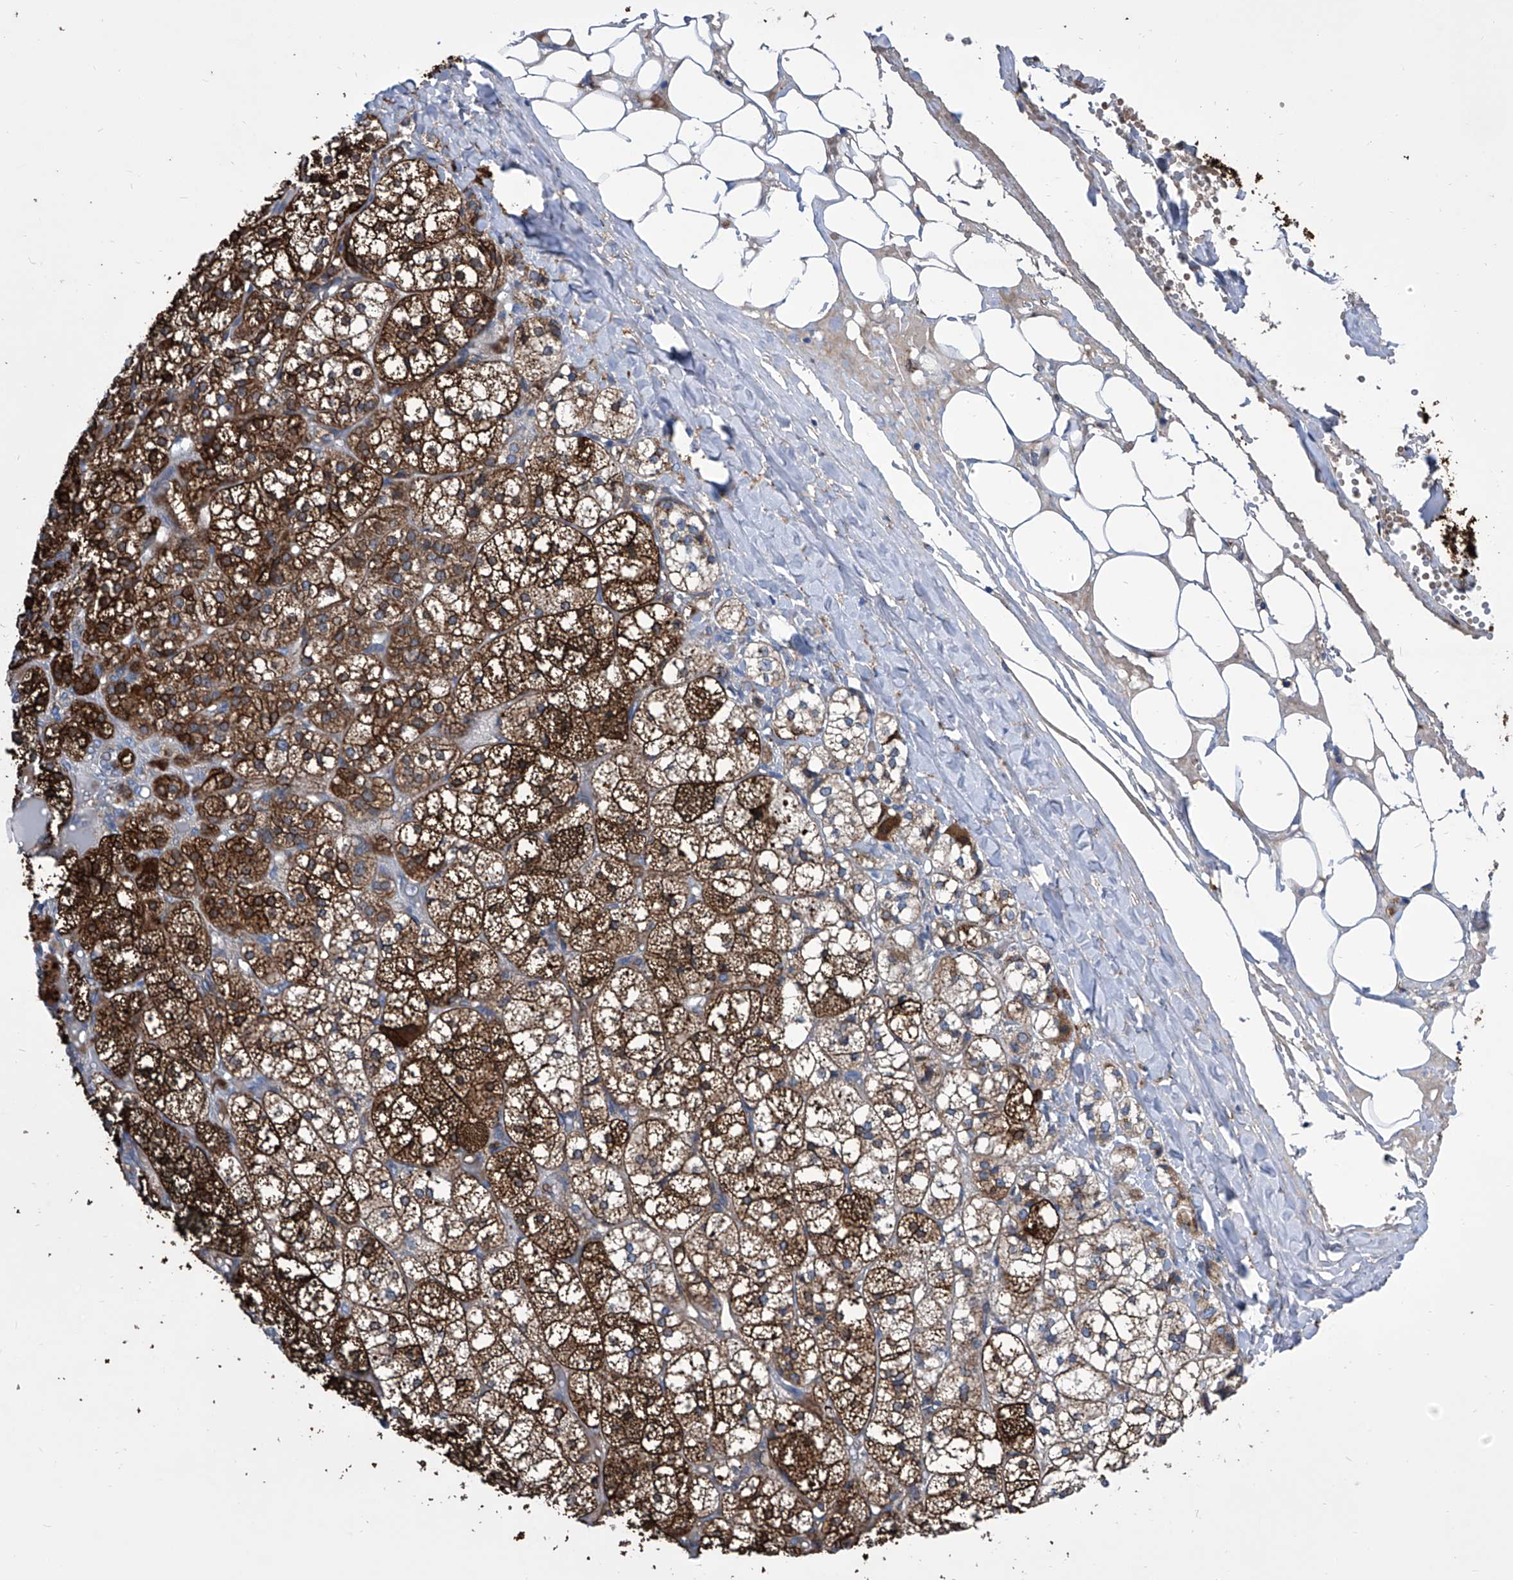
{"staining": {"intensity": "strong", "quantity": ">75%", "location": "cytoplasmic/membranous"}, "tissue": "adrenal gland", "cell_type": "Glandular cells", "image_type": "normal", "snomed": [{"axis": "morphology", "description": "Normal tissue, NOS"}, {"axis": "topography", "description": "Adrenal gland"}], "caption": "Immunohistochemical staining of normal human adrenal gland displays high levels of strong cytoplasmic/membranous positivity in about >75% of glandular cells. (IHC, brightfield microscopy, high magnification).", "gene": "TJAP1", "patient": {"sex": "female", "age": 61}}